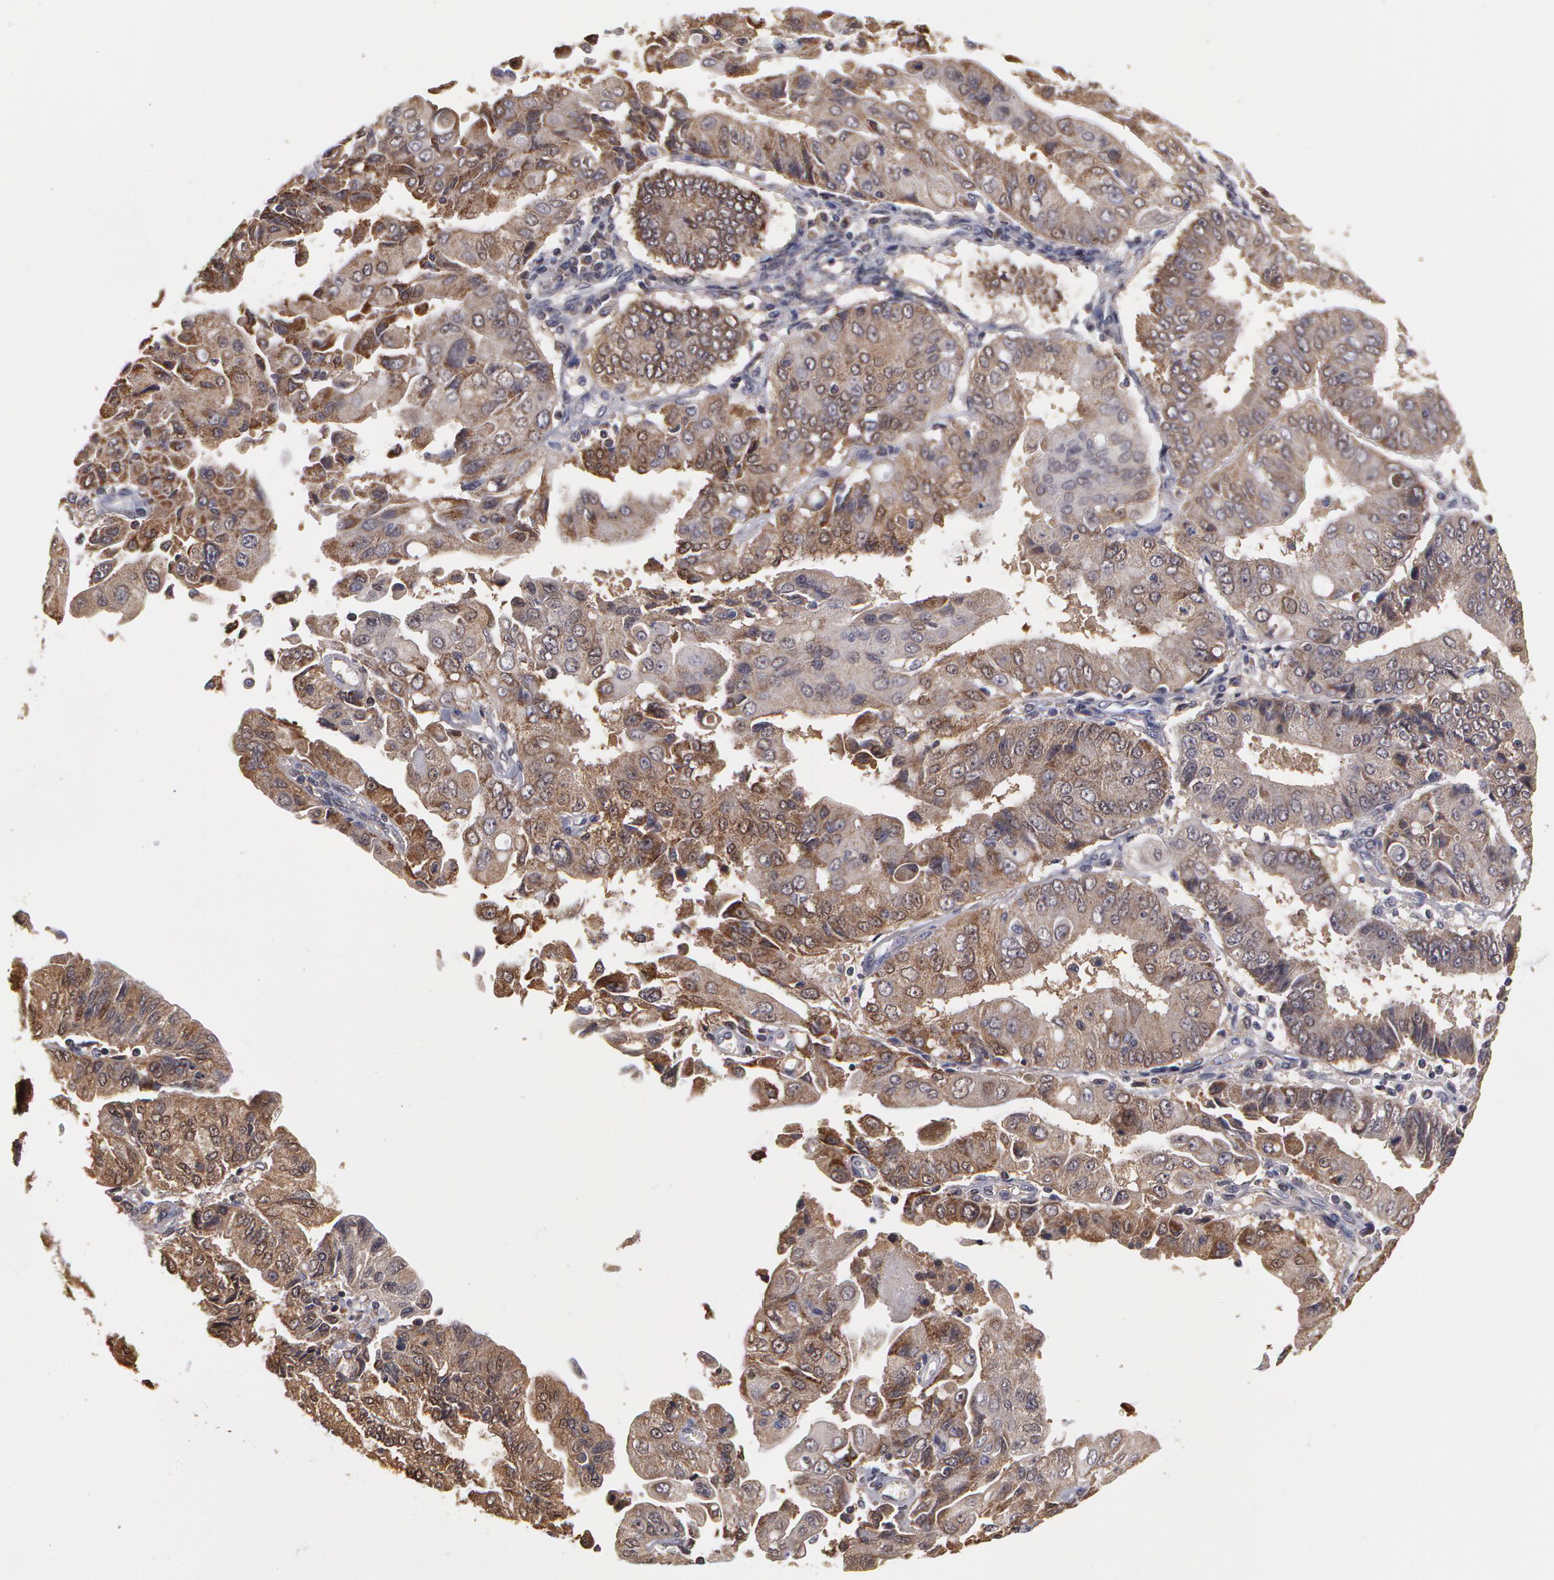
{"staining": {"intensity": "moderate", "quantity": ">75%", "location": "cytoplasmic/membranous"}, "tissue": "endometrial cancer", "cell_type": "Tumor cells", "image_type": "cancer", "snomed": [{"axis": "morphology", "description": "Adenocarcinoma, NOS"}, {"axis": "topography", "description": "Endometrium"}], "caption": "Immunohistochemistry (IHC) (DAB (3,3'-diaminobenzidine)) staining of human endometrial cancer (adenocarcinoma) reveals moderate cytoplasmic/membranous protein staining in about >75% of tumor cells. (DAB (3,3'-diaminobenzidine) IHC with brightfield microscopy, high magnification).", "gene": "MPST", "patient": {"sex": "female", "age": 75}}